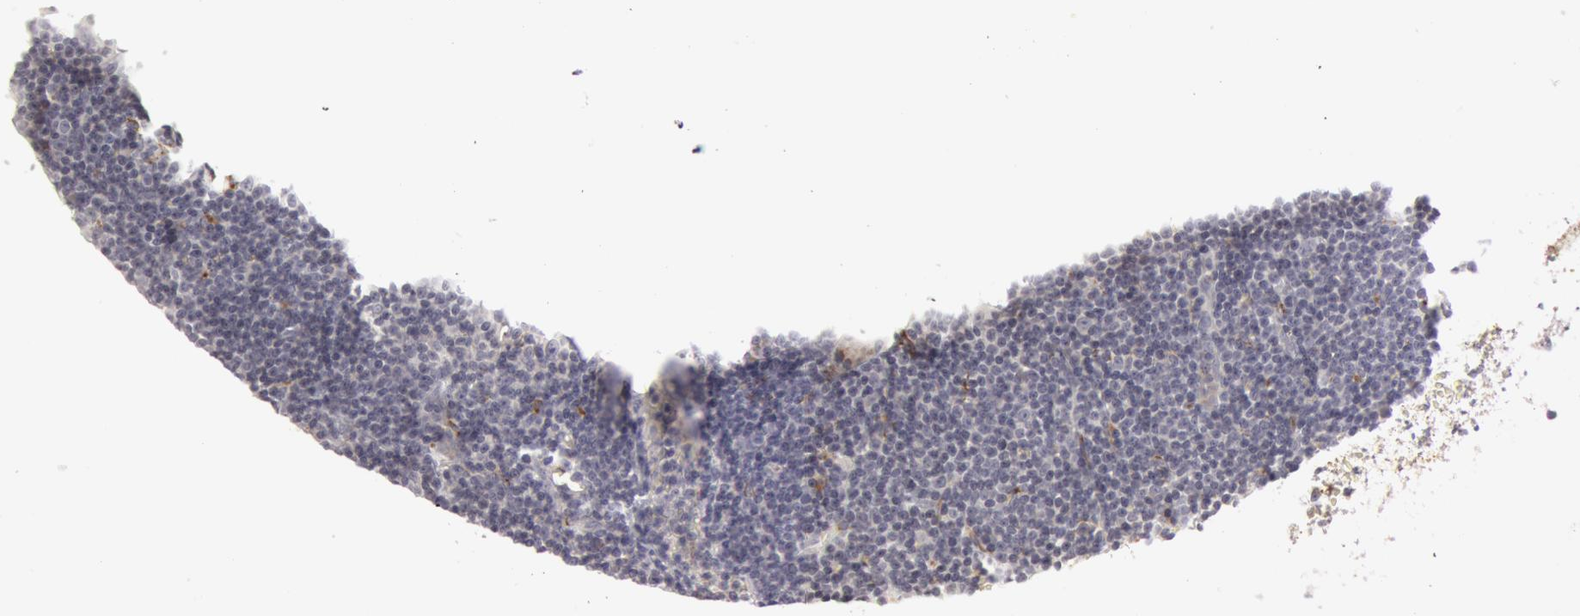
{"staining": {"intensity": "moderate", "quantity": ">75%", "location": "cytoplasmic/membranous"}, "tissue": "lymphoma", "cell_type": "Tumor cells", "image_type": "cancer", "snomed": [{"axis": "morphology", "description": "Malignant lymphoma, non-Hodgkin's type, Low grade"}, {"axis": "topography", "description": "Lymph node"}], "caption": "An image of lymphoma stained for a protein demonstrates moderate cytoplasmic/membranous brown staining in tumor cells.", "gene": "C7", "patient": {"sex": "male", "age": 57}}